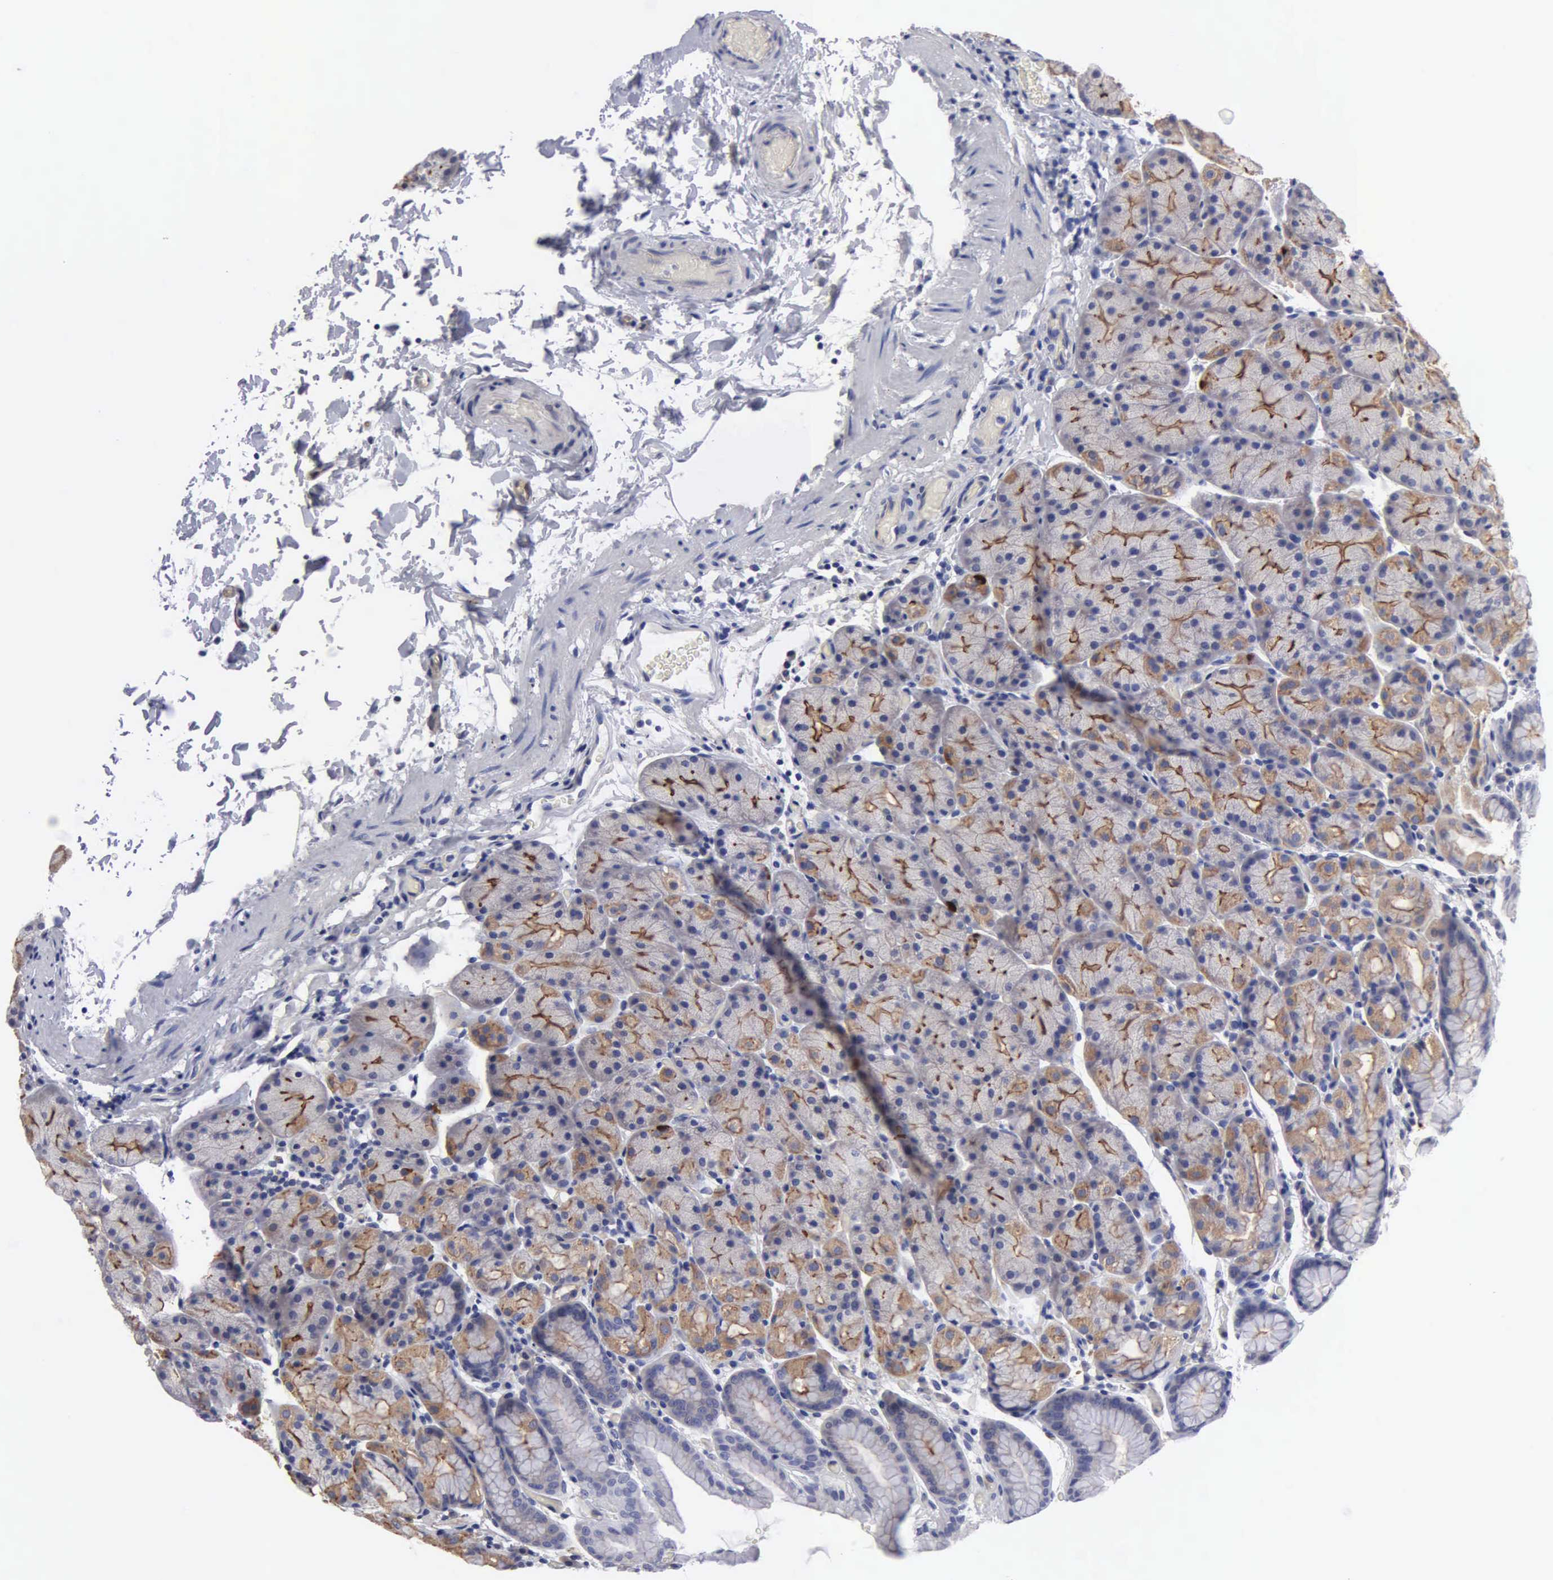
{"staining": {"intensity": "moderate", "quantity": "25%-75%", "location": "cytoplasmic/membranous"}, "tissue": "stomach", "cell_type": "Glandular cells", "image_type": "normal", "snomed": [{"axis": "morphology", "description": "Normal tissue, NOS"}, {"axis": "topography", "description": "Stomach, upper"}], "caption": "A medium amount of moderate cytoplasmic/membranous expression is present in about 25%-75% of glandular cells in normal stomach. The staining was performed using DAB, with brown indicating positive protein expression. Nuclei are stained blue with hematoxylin.", "gene": "RDX", "patient": {"sex": "male", "age": 47}}